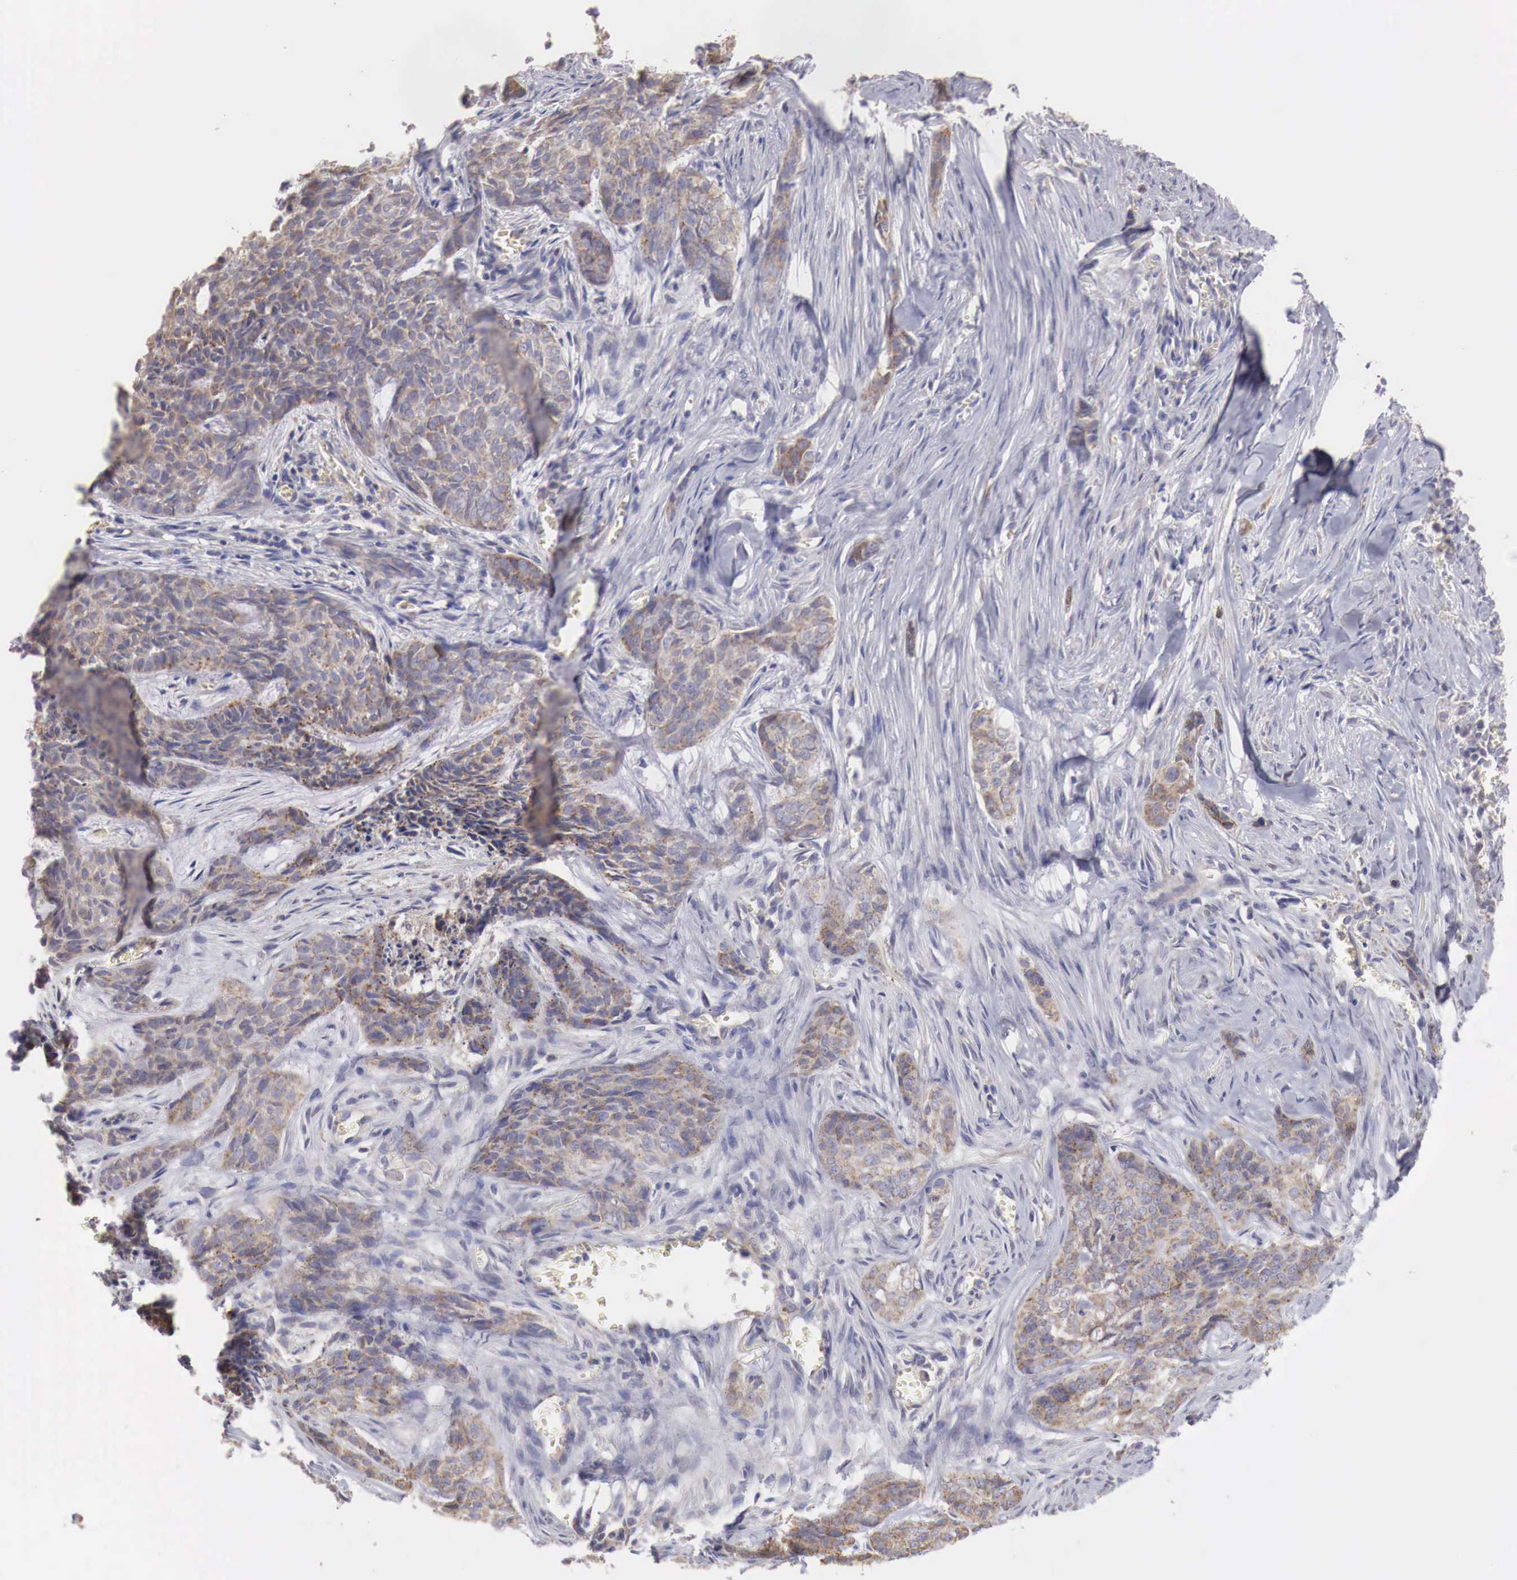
{"staining": {"intensity": "weak", "quantity": ">75%", "location": "cytoplasmic/membranous"}, "tissue": "skin cancer", "cell_type": "Tumor cells", "image_type": "cancer", "snomed": [{"axis": "morphology", "description": "Normal tissue, NOS"}, {"axis": "morphology", "description": "Basal cell carcinoma"}, {"axis": "topography", "description": "Skin"}], "caption": "Skin cancer (basal cell carcinoma) tissue shows weak cytoplasmic/membranous staining in about >75% of tumor cells, visualized by immunohistochemistry. (DAB (3,3'-diaminobenzidine) IHC with brightfield microscopy, high magnification).", "gene": "NSDHL", "patient": {"sex": "female", "age": 65}}